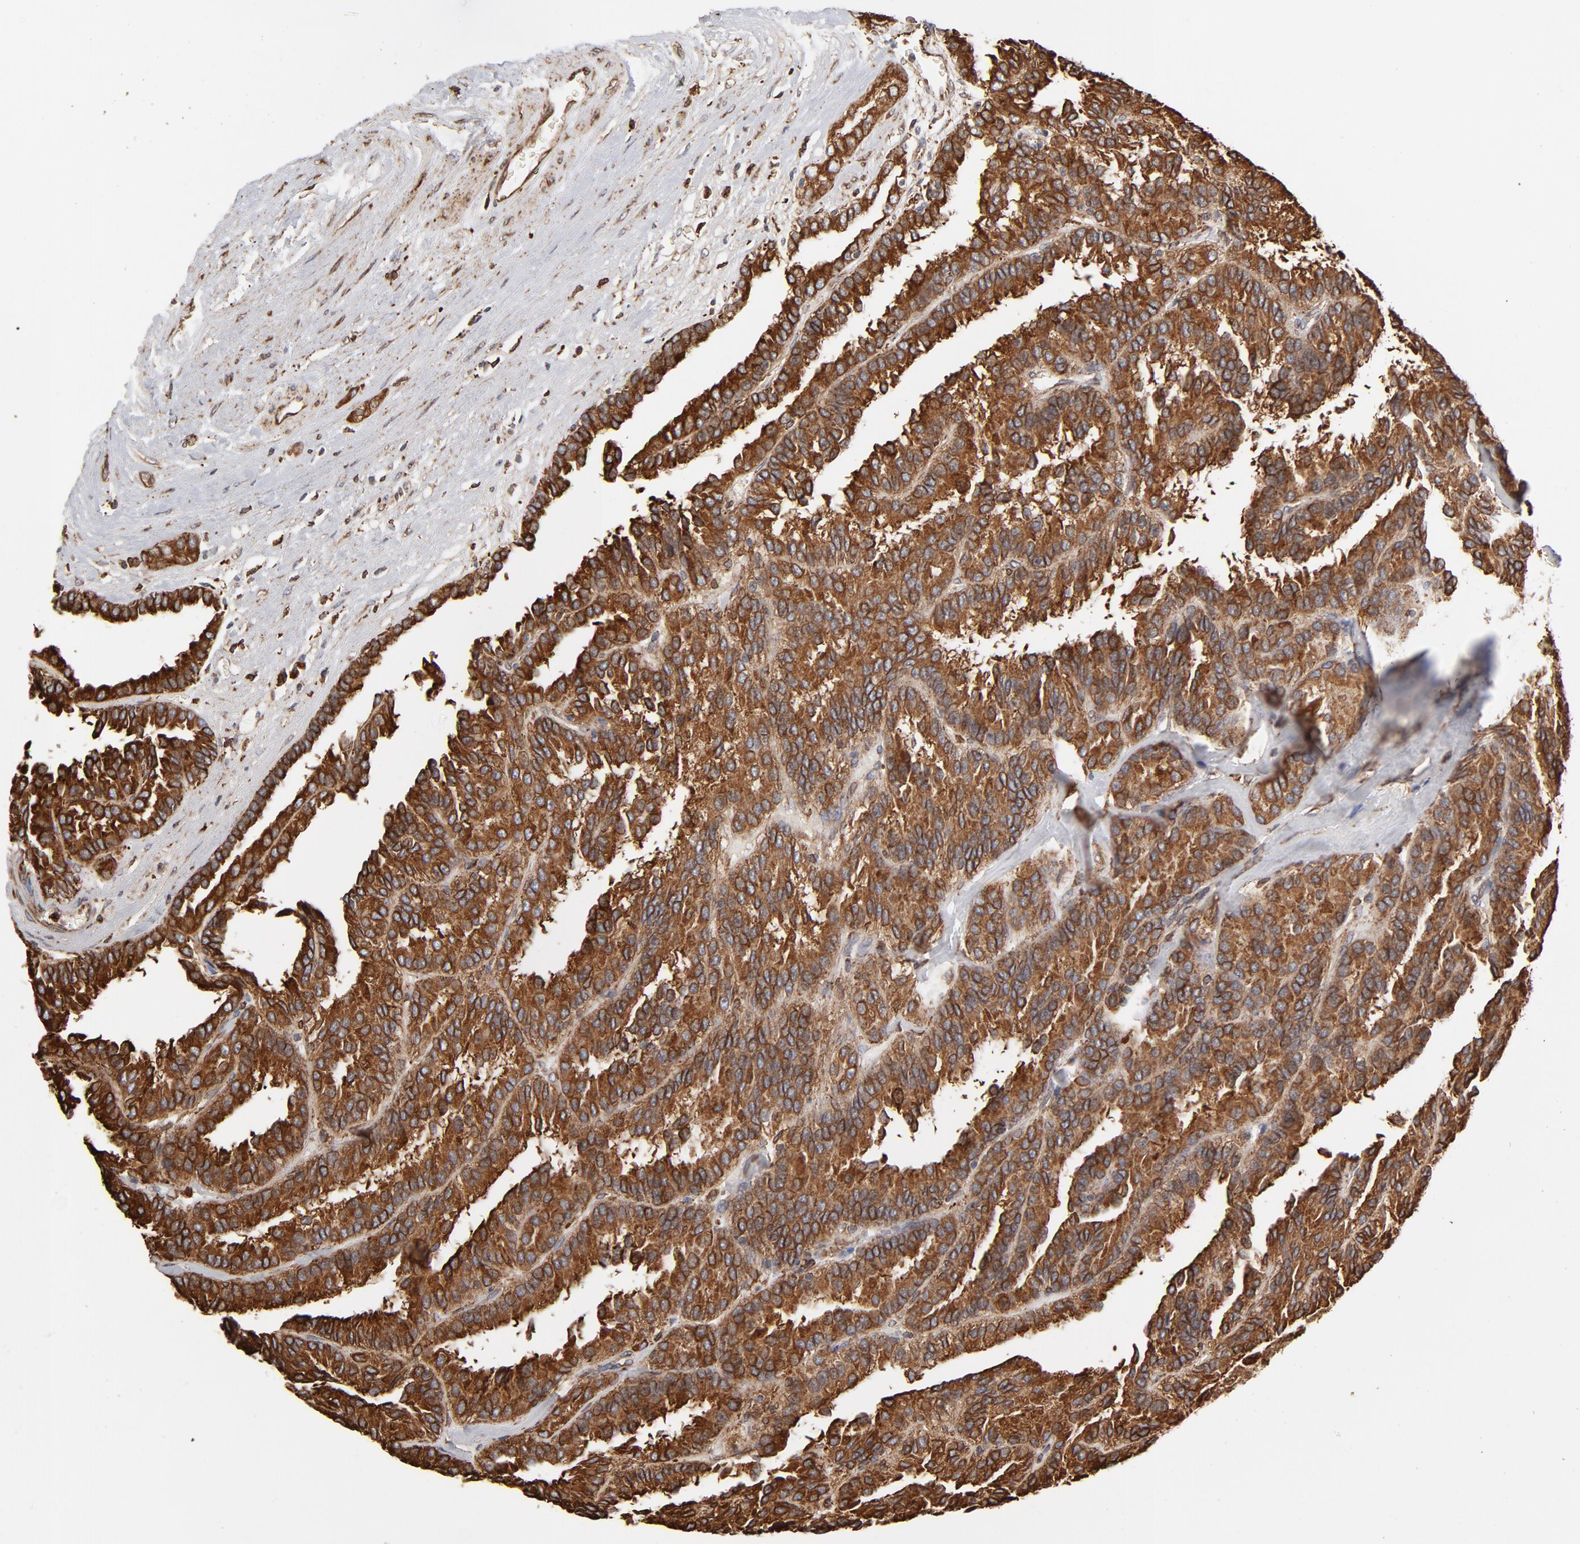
{"staining": {"intensity": "strong", "quantity": ">75%", "location": "cytoplasmic/membranous"}, "tissue": "renal cancer", "cell_type": "Tumor cells", "image_type": "cancer", "snomed": [{"axis": "morphology", "description": "Adenocarcinoma, NOS"}, {"axis": "topography", "description": "Kidney"}], "caption": "Immunohistochemistry micrograph of renal cancer stained for a protein (brown), which displays high levels of strong cytoplasmic/membranous positivity in about >75% of tumor cells.", "gene": "CANX", "patient": {"sex": "male", "age": 46}}